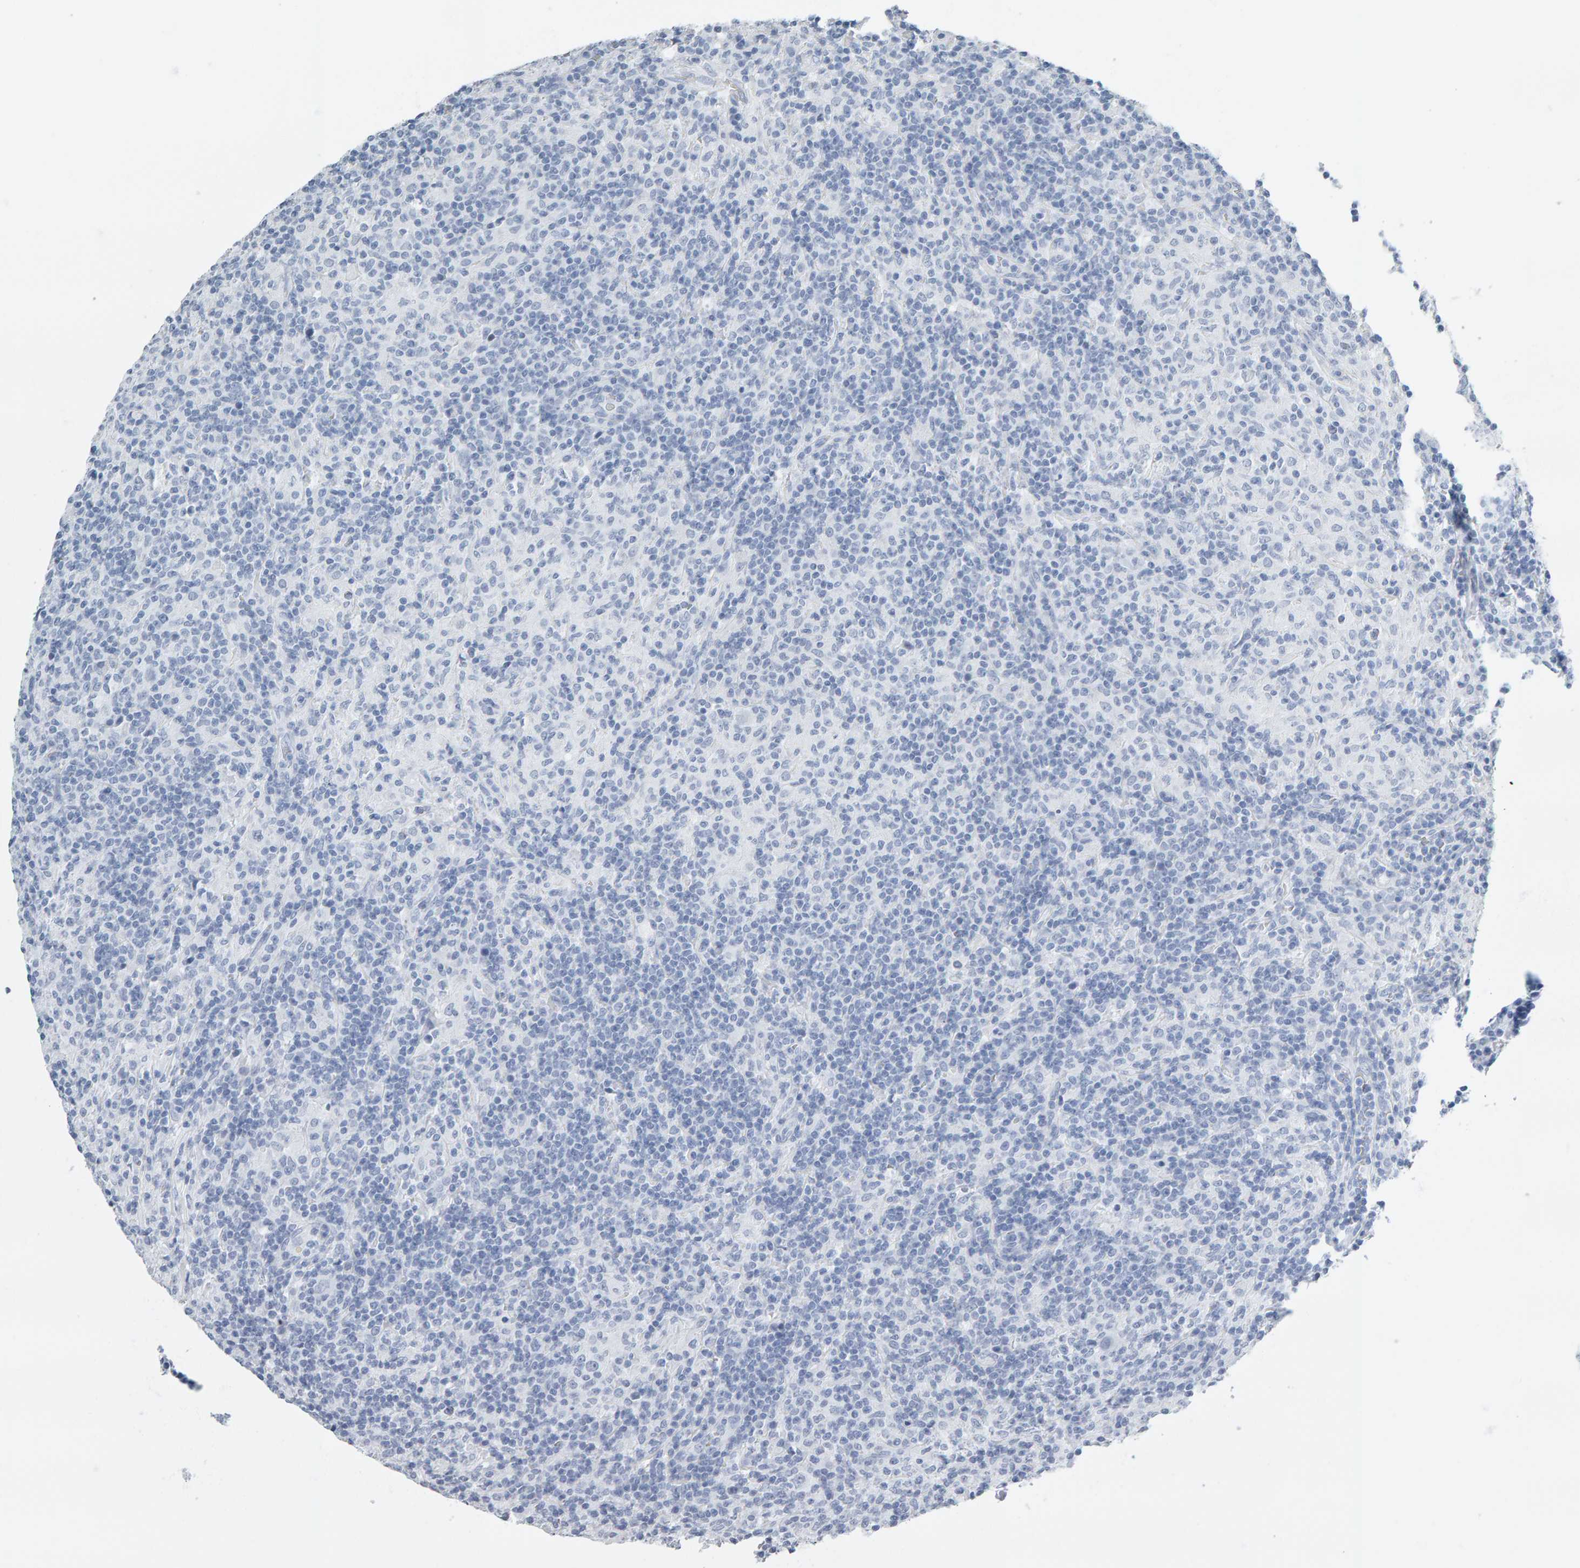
{"staining": {"intensity": "negative", "quantity": "none", "location": "none"}, "tissue": "lymphoma", "cell_type": "Tumor cells", "image_type": "cancer", "snomed": [{"axis": "morphology", "description": "Hodgkin's disease, NOS"}, {"axis": "topography", "description": "Lymph node"}], "caption": "A high-resolution photomicrograph shows IHC staining of lymphoma, which exhibits no significant positivity in tumor cells. (Brightfield microscopy of DAB IHC at high magnification).", "gene": "SPACA3", "patient": {"sex": "male", "age": 70}}